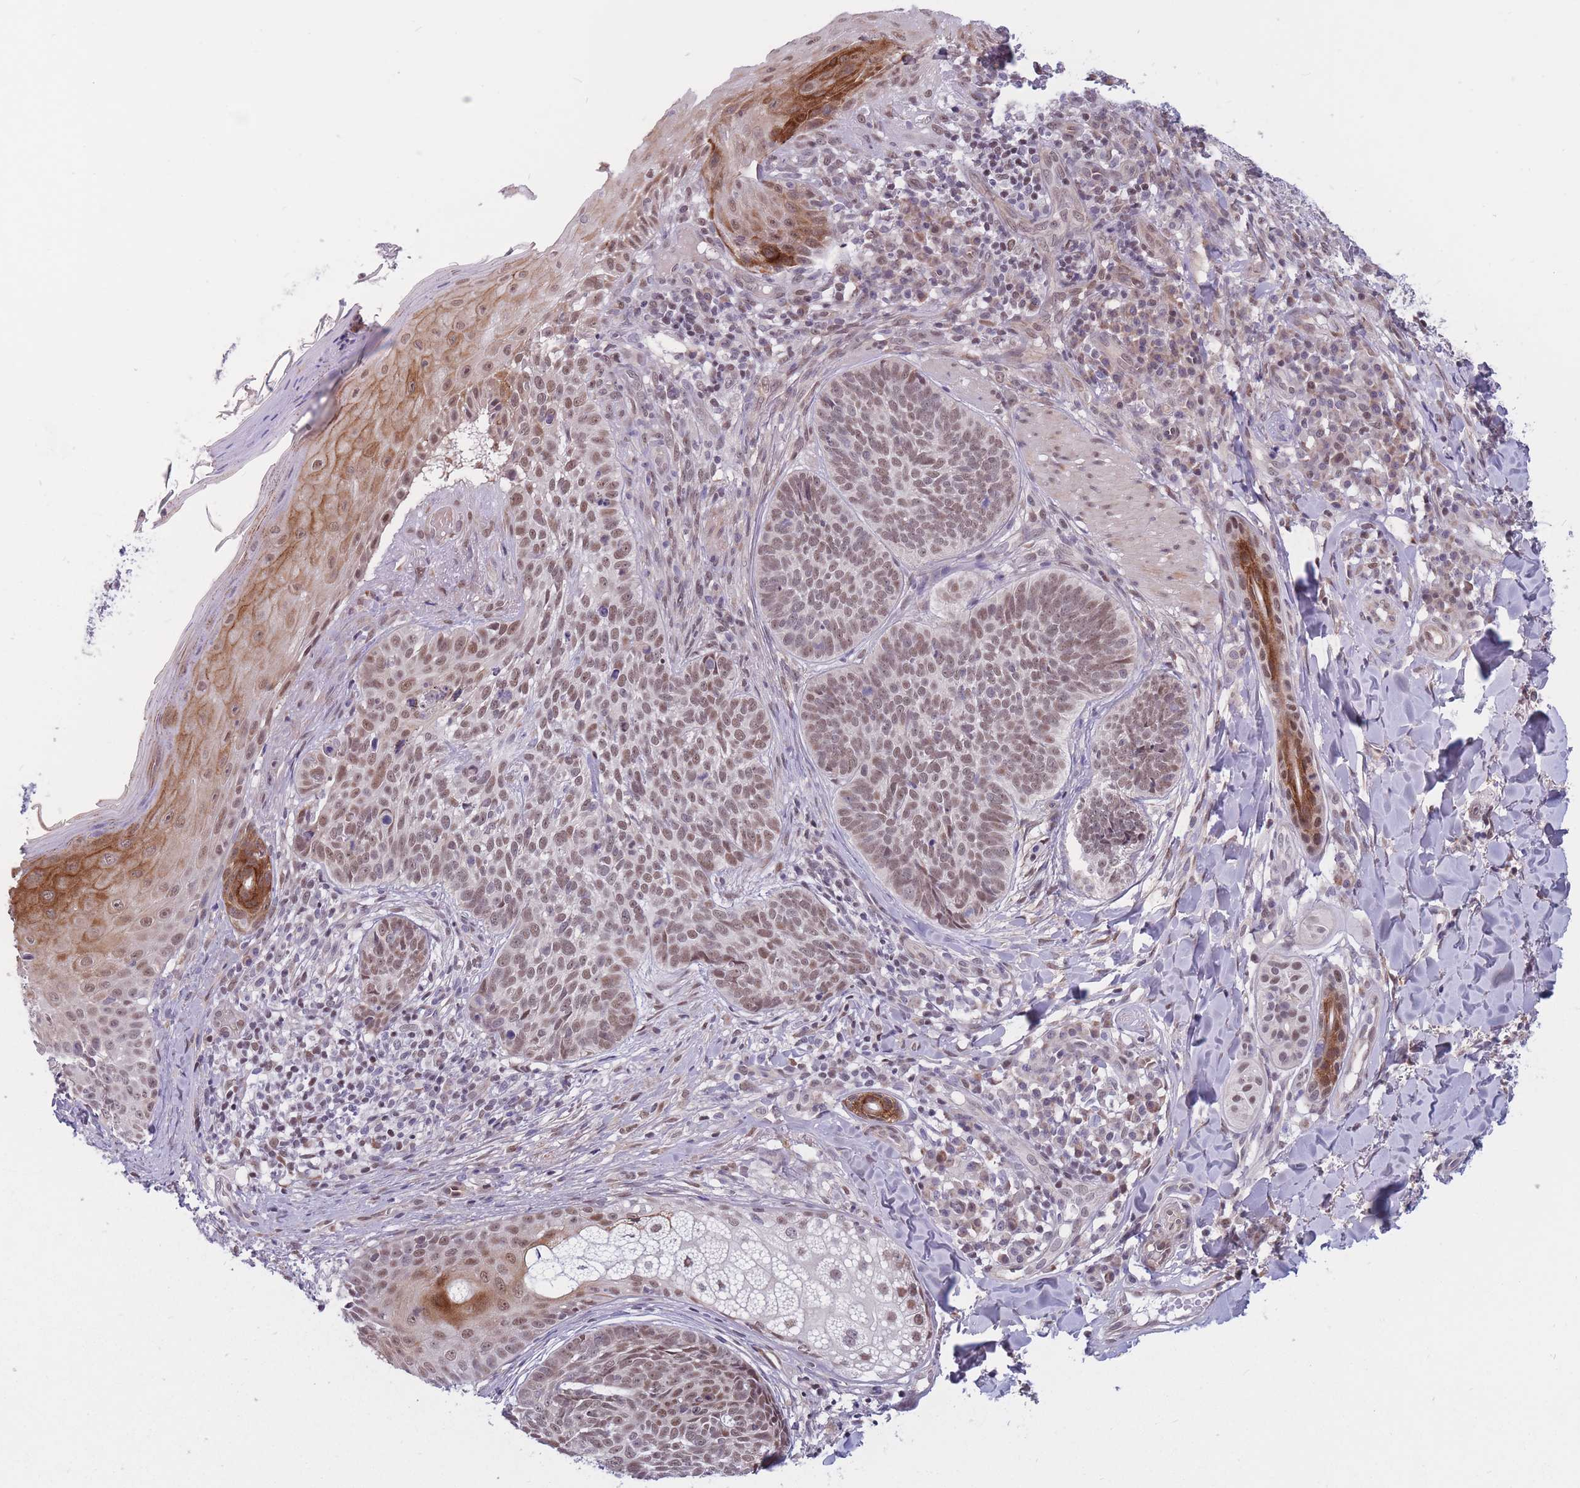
{"staining": {"intensity": "weak", "quantity": ">75%", "location": "nuclear"}, "tissue": "skin cancer", "cell_type": "Tumor cells", "image_type": "cancer", "snomed": [{"axis": "morphology", "description": "Basal cell carcinoma"}, {"axis": "topography", "description": "Skin"}], "caption": "Human skin cancer (basal cell carcinoma) stained with a brown dye demonstrates weak nuclear positive staining in about >75% of tumor cells.", "gene": "BCL9L", "patient": {"sex": "female", "age": 61}}